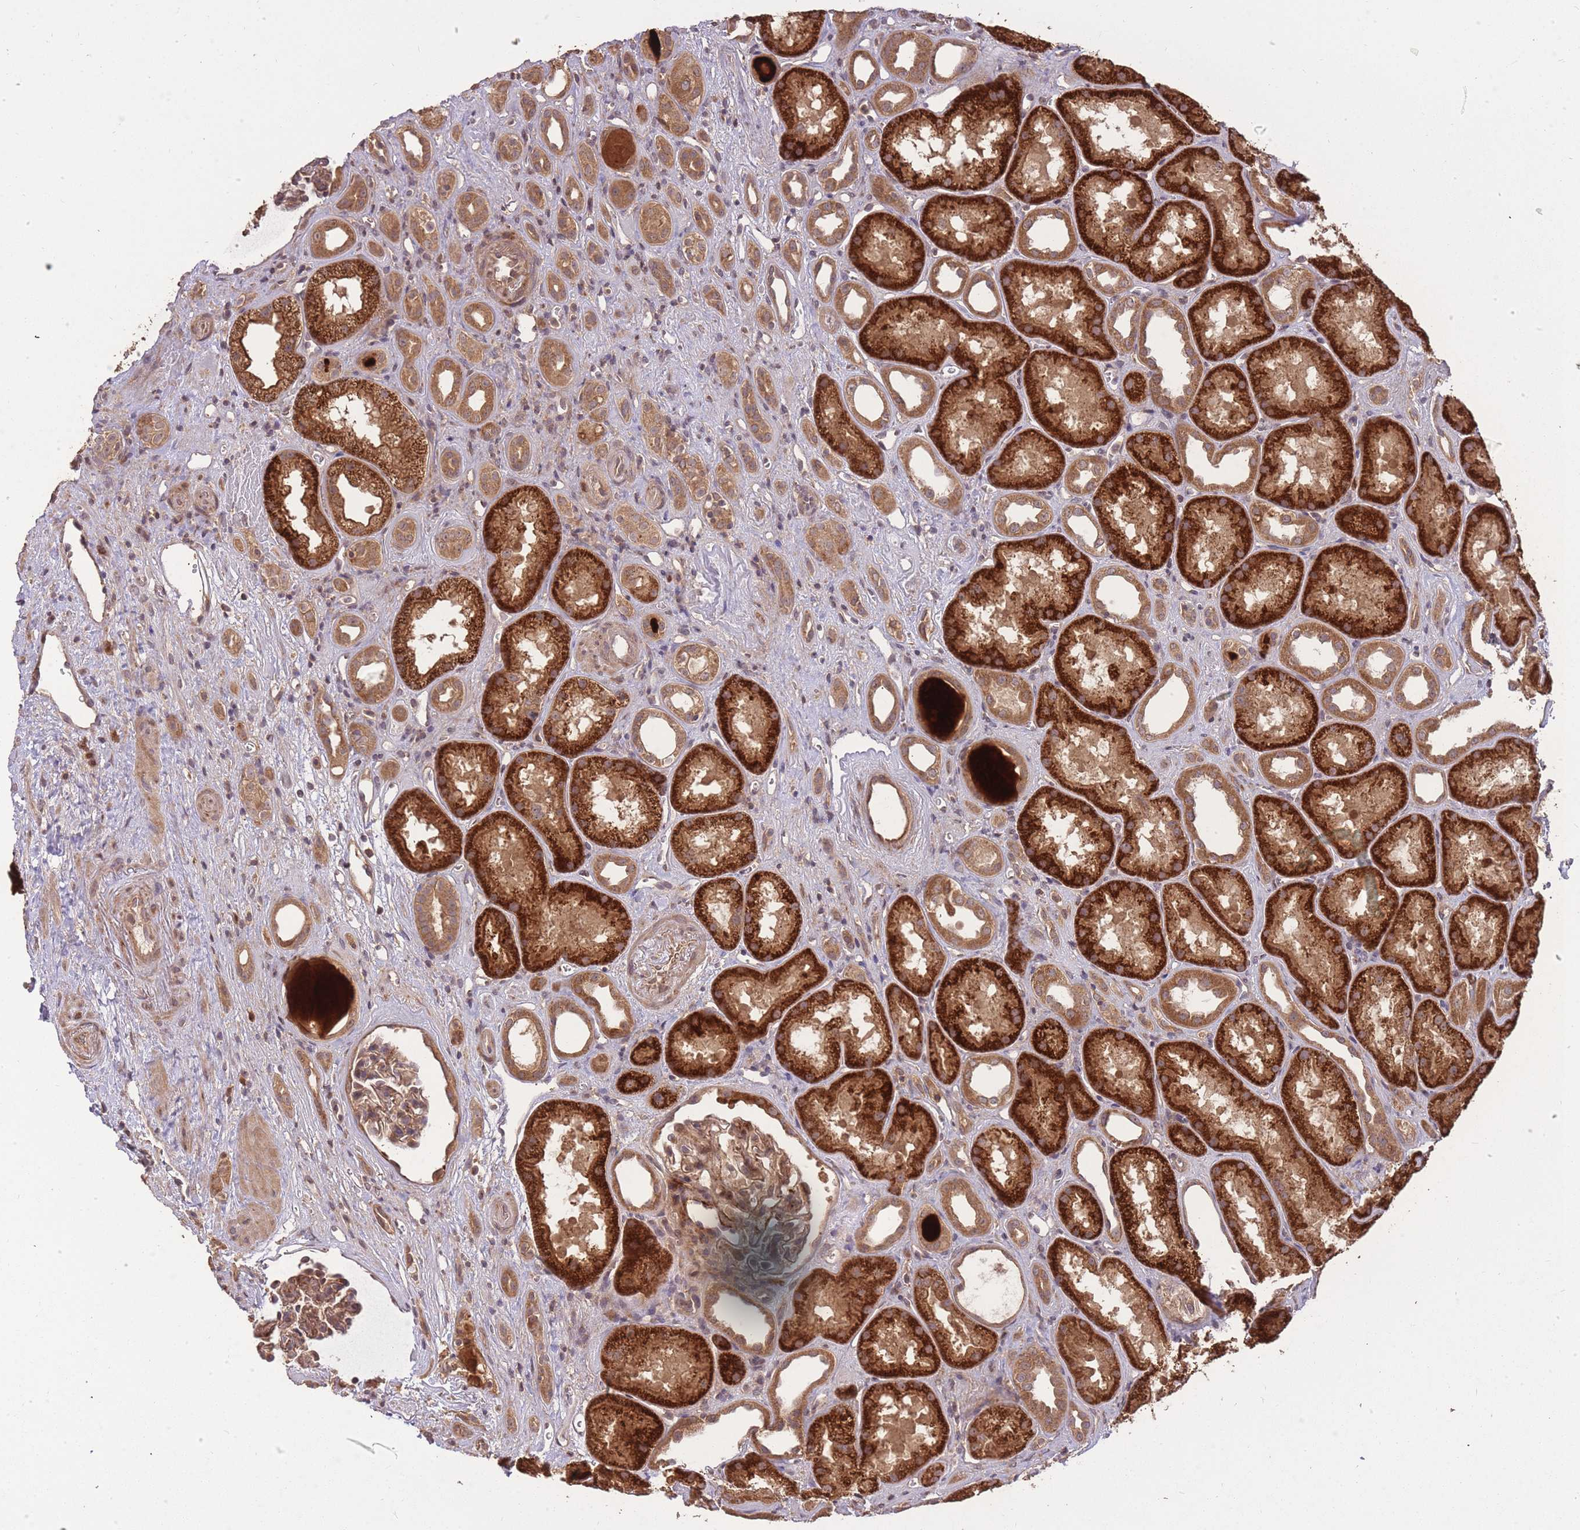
{"staining": {"intensity": "moderate", "quantity": ">75%", "location": "cytoplasmic/membranous"}, "tissue": "kidney", "cell_type": "Cells in glomeruli", "image_type": "normal", "snomed": [{"axis": "morphology", "description": "Normal tissue, NOS"}, {"axis": "topography", "description": "Kidney"}], "caption": "DAB (3,3'-diaminobenzidine) immunohistochemical staining of unremarkable human kidney shows moderate cytoplasmic/membranous protein staining in about >75% of cells in glomeruli.", "gene": "ERBB3", "patient": {"sex": "male", "age": 61}}